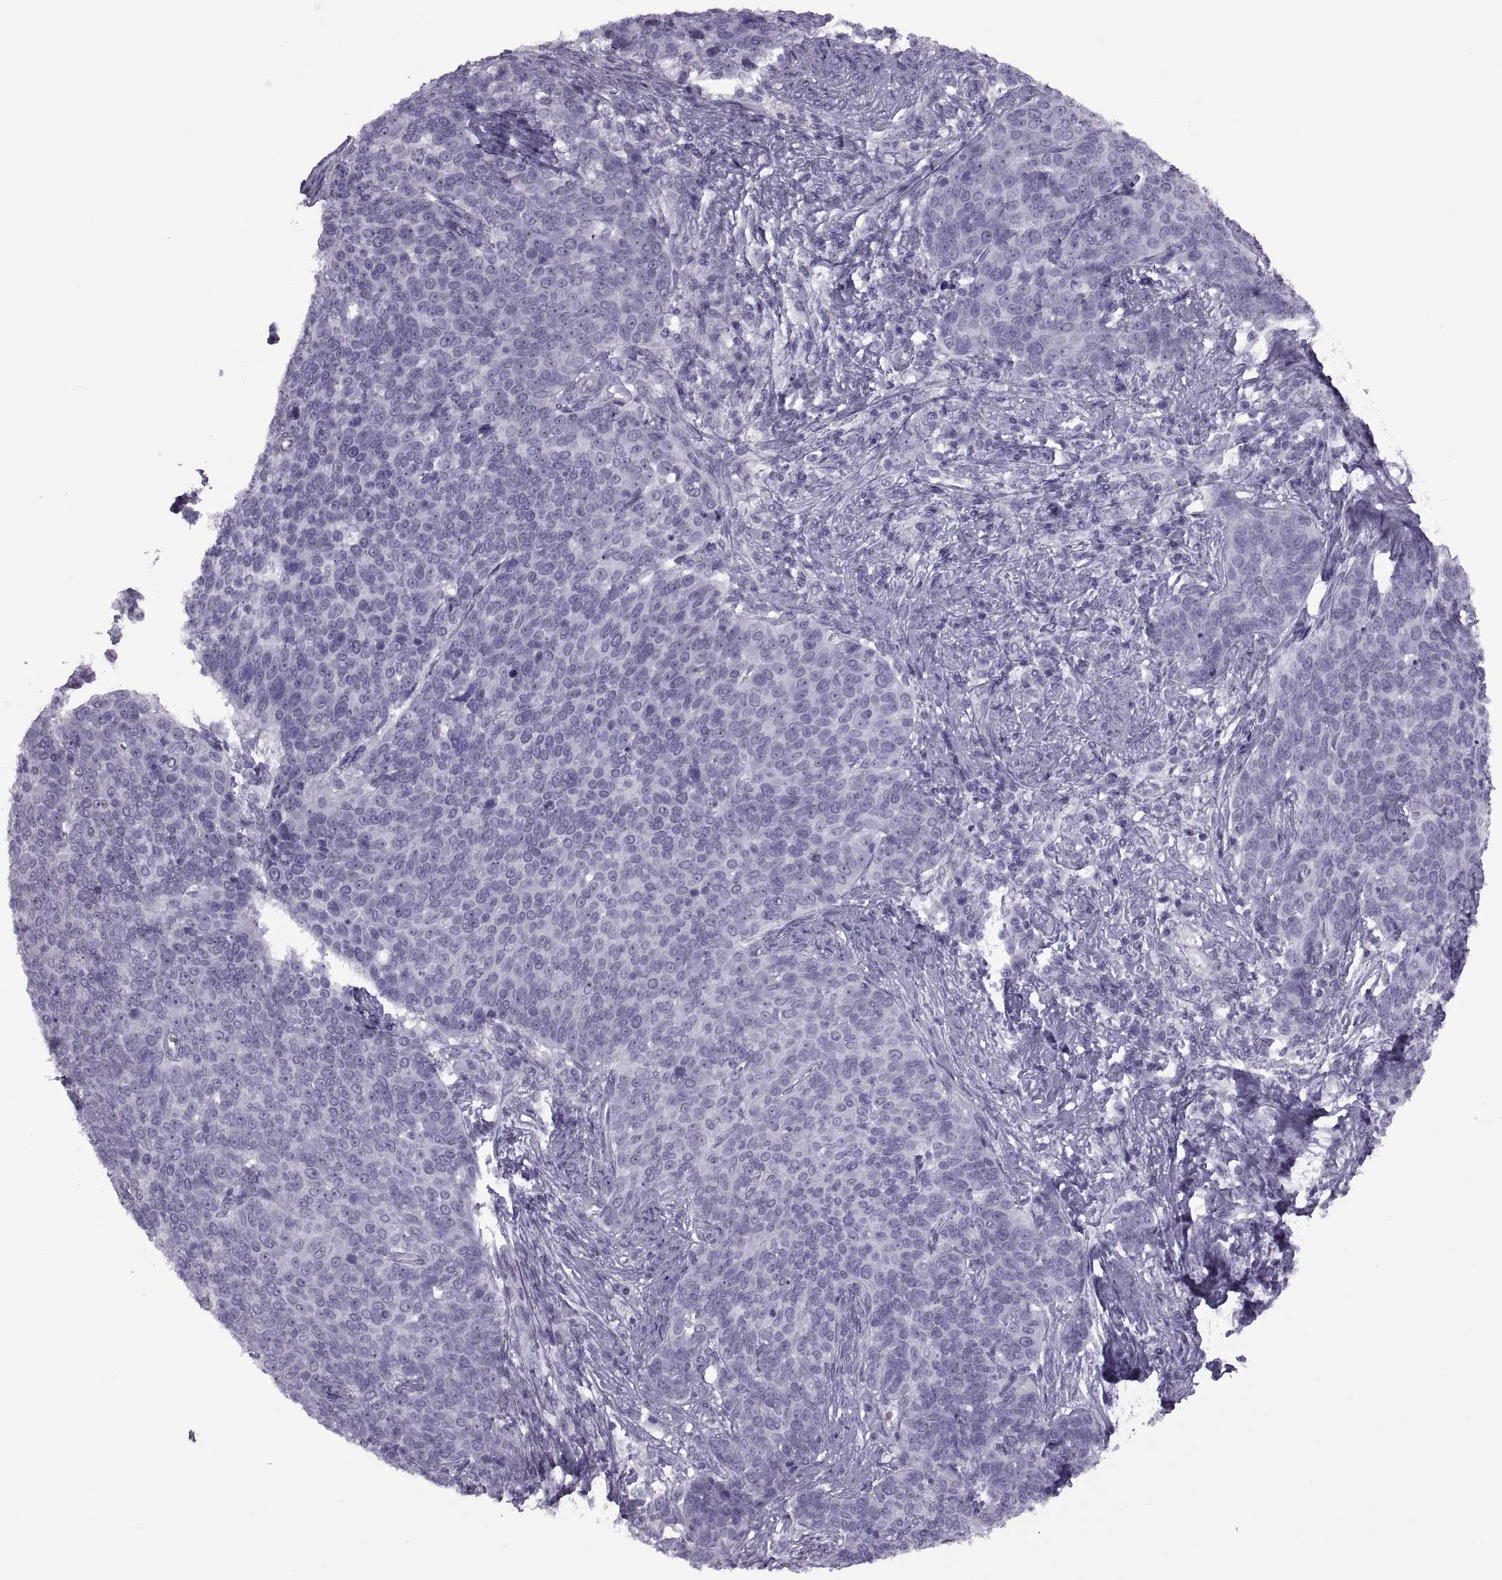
{"staining": {"intensity": "negative", "quantity": "none", "location": "none"}, "tissue": "cervical cancer", "cell_type": "Tumor cells", "image_type": "cancer", "snomed": [{"axis": "morphology", "description": "Squamous cell carcinoma, NOS"}, {"axis": "topography", "description": "Cervix"}], "caption": "Immunohistochemistry (IHC) micrograph of squamous cell carcinoma (cervical) stained for a protein (brown), which shows no staining in tumor cells.", "gene": "FAM24A", "patient": {"sex": "female", "age": 39}}